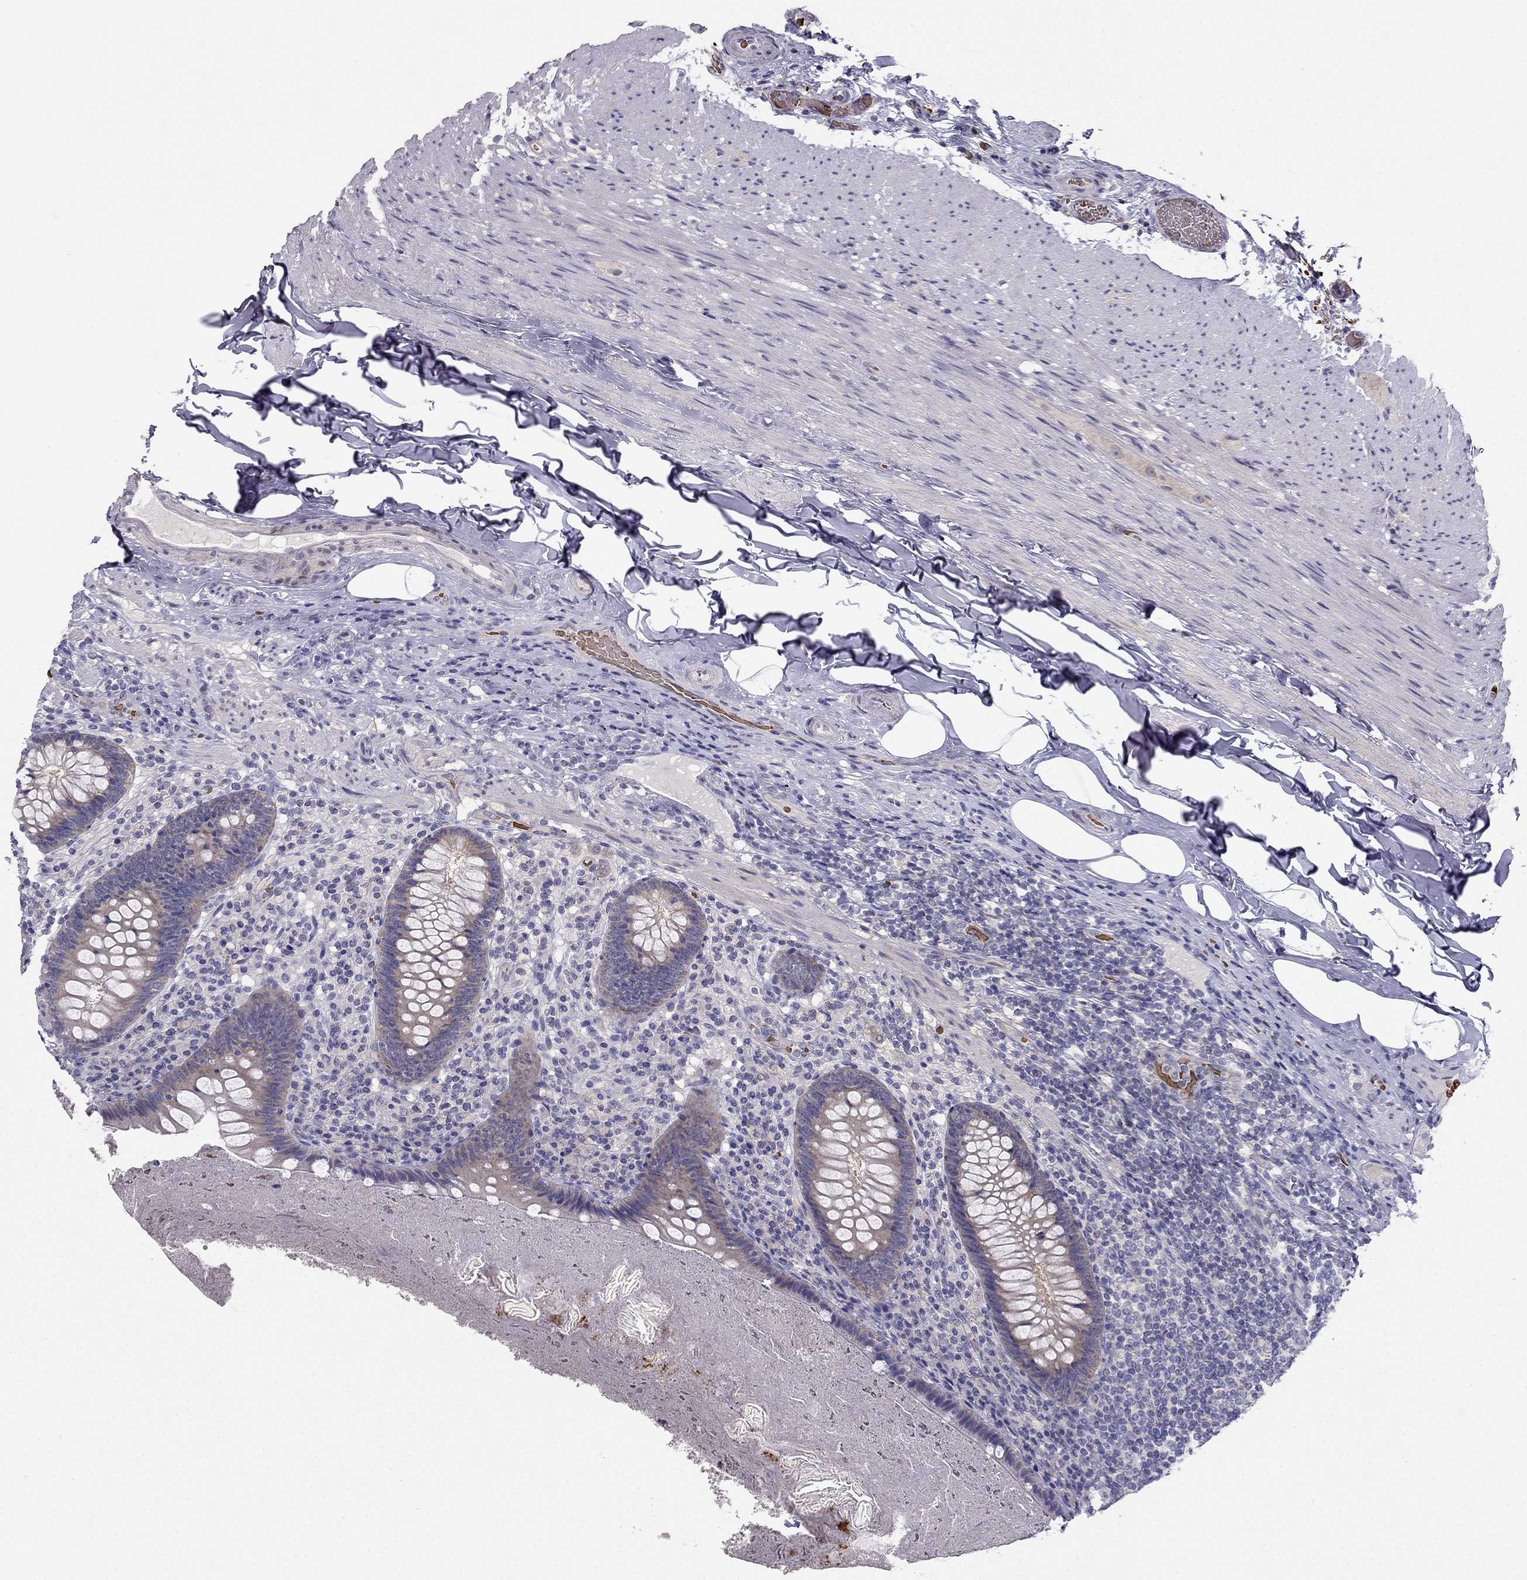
{"staining": {"intensity": "negative", "quantity": "none", "location": "none"}, "tissue": "appendix", "cell_type": "Glandular cells", "image_type": "normal", "snomed": [{"axis": "morphology", "description": "Normal tissue, NOS"}, {"axis": "topography", "description": "Appendix"}], "caption": "High power microscopy photomicrograph of an IHC micrograph of unremarkable appendix, revealing no significant positivity in glandular cells.", "gene": "RSPH14", "patient": {"sex": "male", "age": 47}}